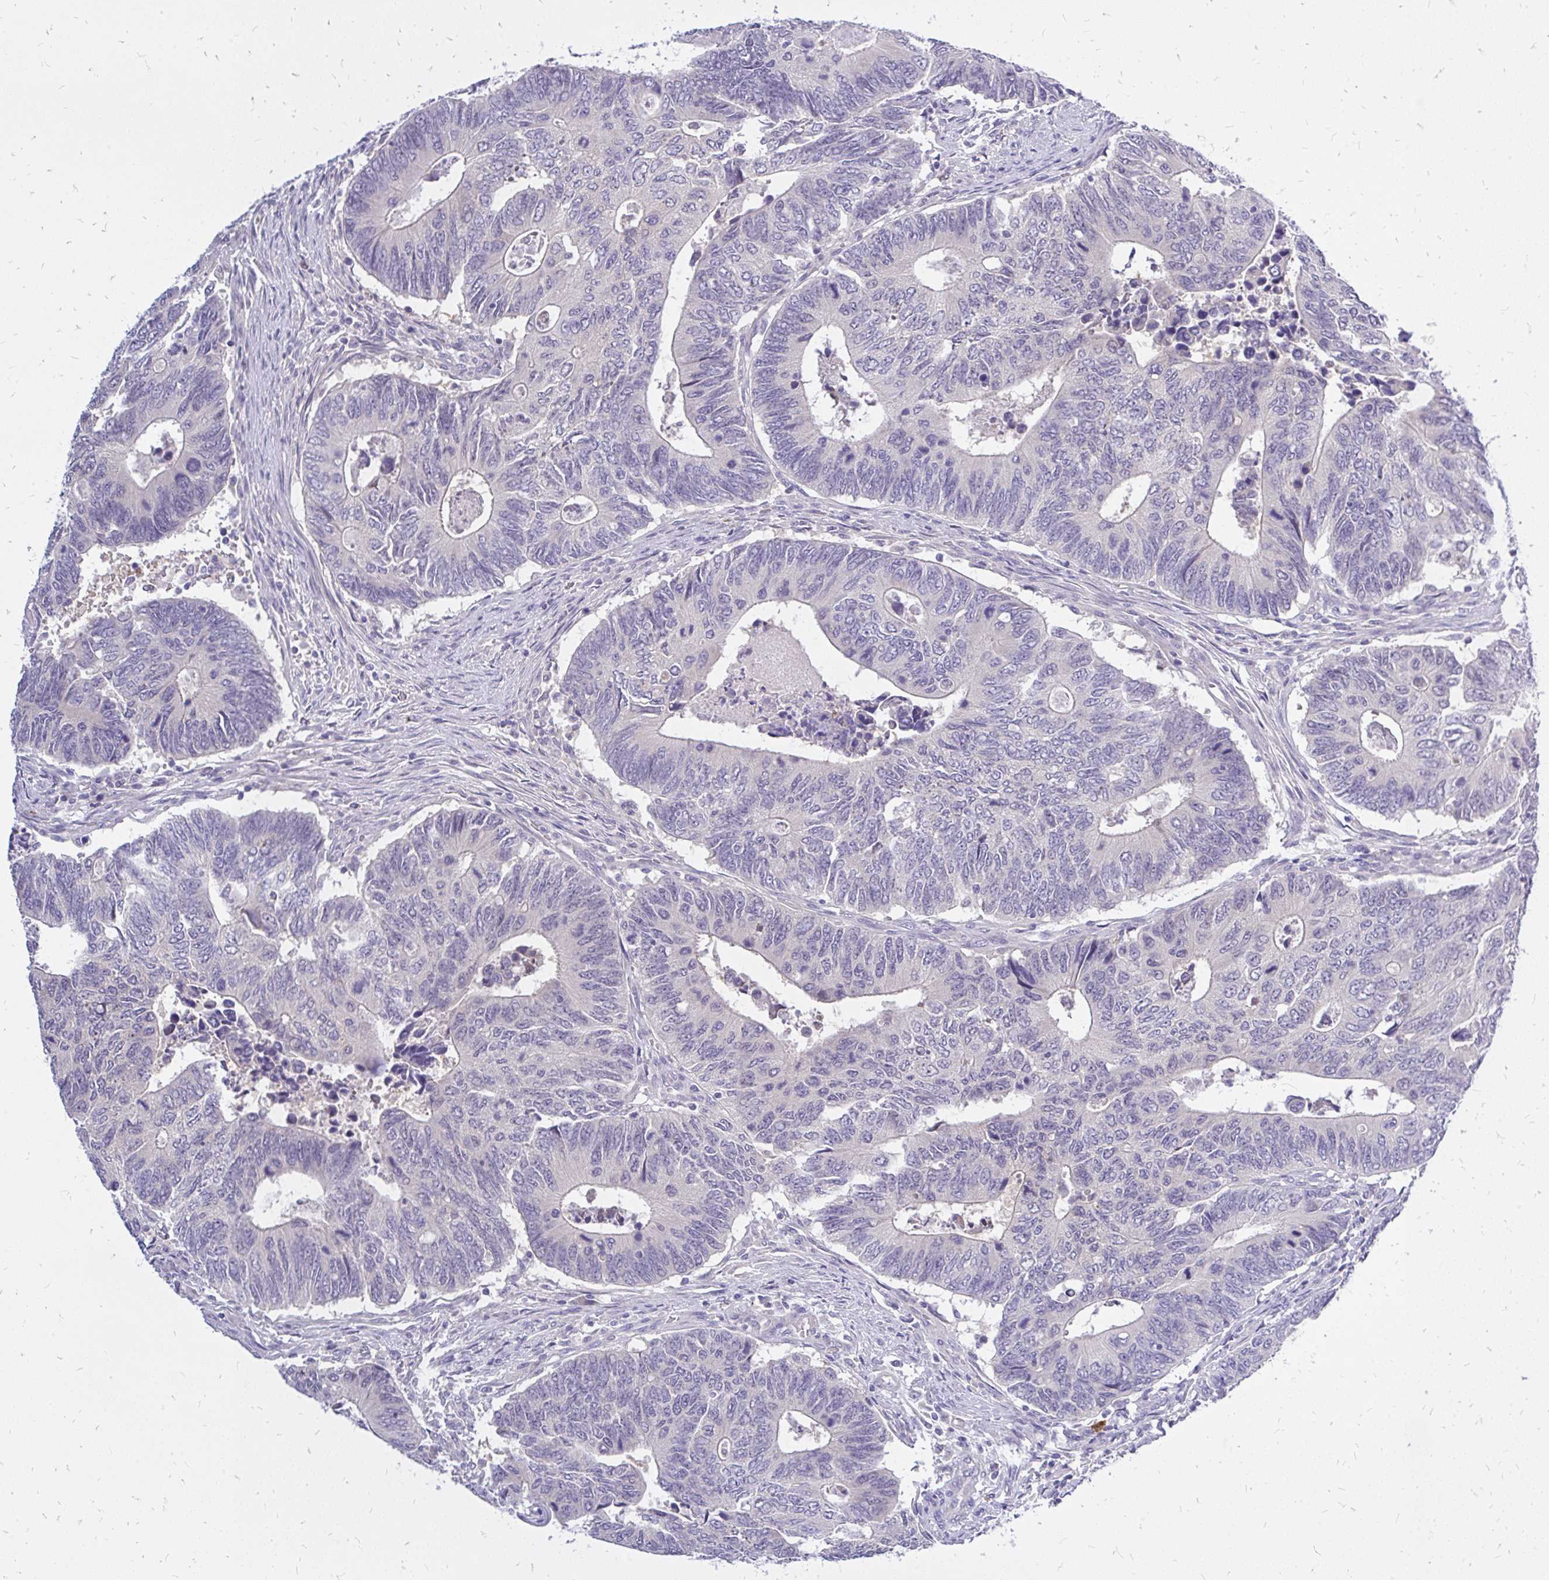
{"staining": {"intensity": "negative", "quantity": "none", "location": "none"}, "tissue": "colorectal cancer", "cell_type": "Tumor cells", "image_type": "cancer", "snomed": [{"axis": "morphology", "description": "Adenocarcinoma, NOS"}, {"axis": "topography", "description": "Colon"}], "caption": "DAB immunohistochemical staining of colorectal cancer exhibits no significant expression in tumor cells.", "gene": "MAP1LC3A", "patient": {"sex": "male", "age": 87}}